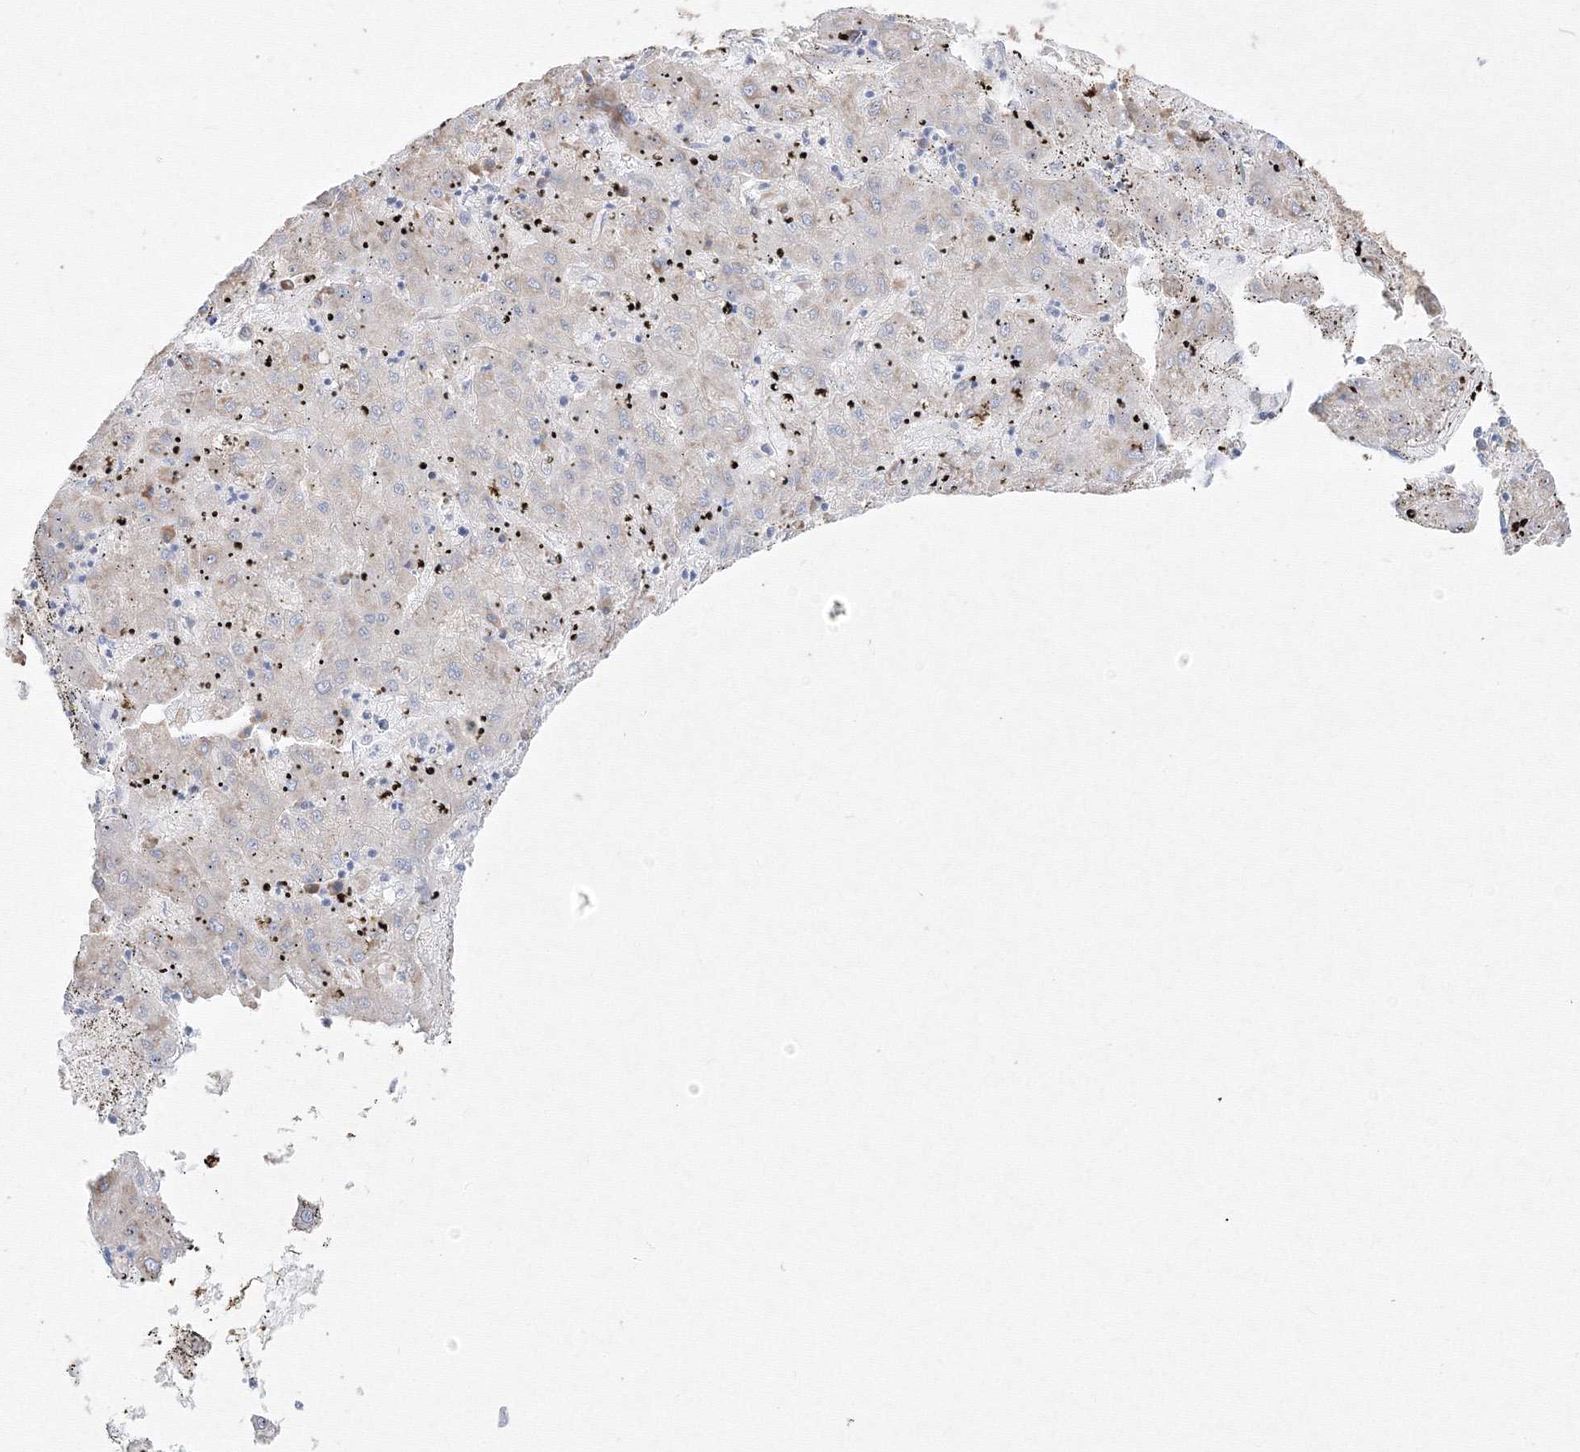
{"staining": {"intensity": "negative", "quantity": "none", "location": "none"}, "tissue": "liver cancer", "cell_type": "Tumor cells", "image_type": "cancer", "snomed": [{"axis": "morphology", "description": "Carcinoma, Hepatocellular, NOS"}, {"axis": "topography", "description": "Liver"}], "caption": "Human liver hepatocellular carcinoma stained for a protein using immunohistochemistry (IHC) shows no expression in tumor cells.", "gene": "FBXL8", "patient": {"sex": "male", "age": 72}}